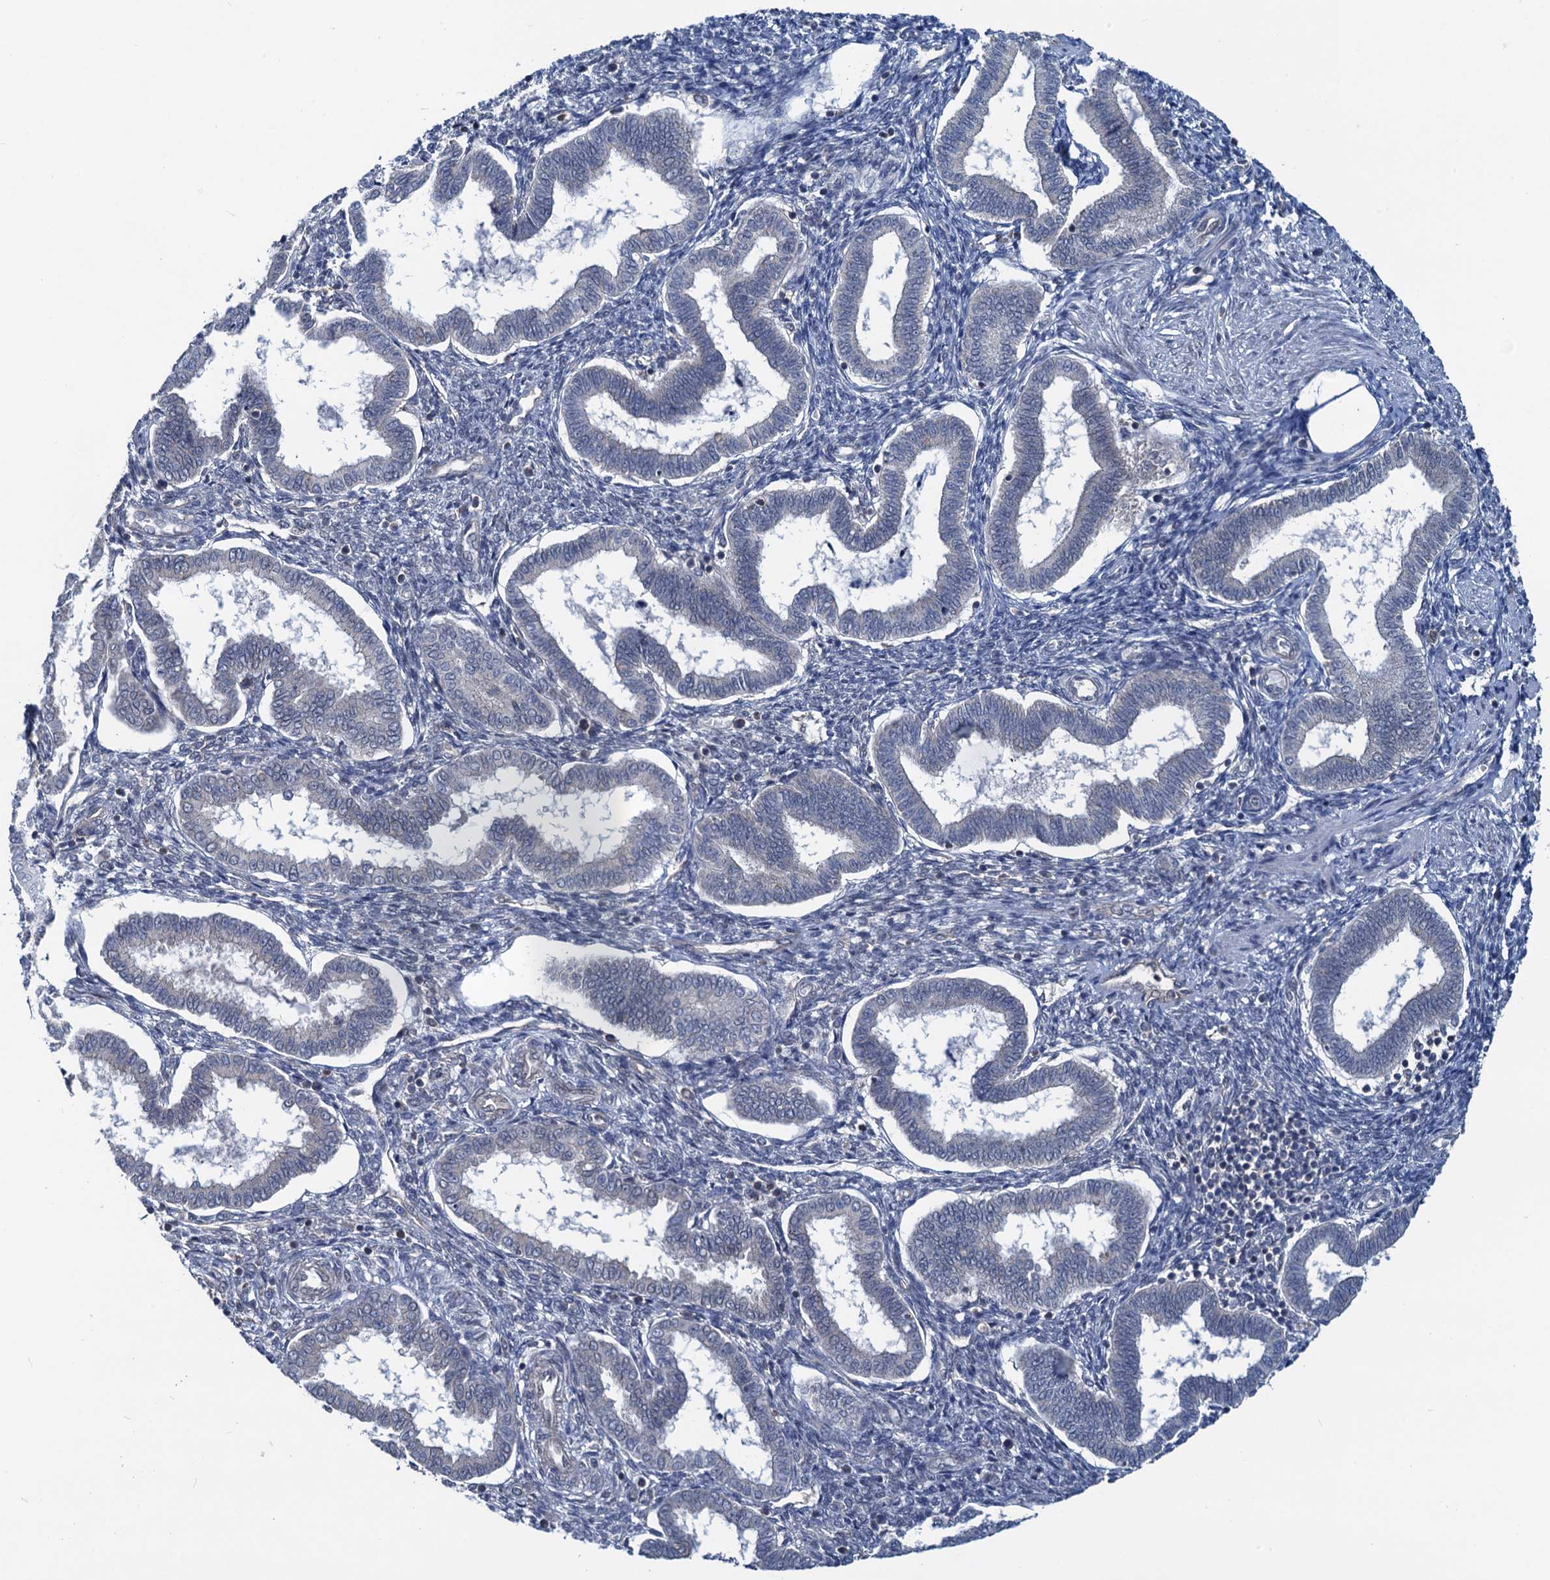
{"staining": {"intensity": "negative", "quantity": "none", "location": "none"}, "tissue": "endometrium", "cell_type": "Cells in endometrial stroma", "image_type": "normal", "snomed": [{"axis": "morphology", "description": "Normal tissue, NOS"}, {"axis": "topography", "description": "Endometrium"}], "caption": "Immunohistochemical staining of unremarkable human endometrium shows no significant positivity in cells in endometrial stroma. (Stains: DAB (3,3'-diaminobenzidine) IHC with hematoxylin counter stain, Microscopy: brightfield microscopy at high magnification).", "gene": "RNF125", "patient": {"sex": "female", "age": 24}}